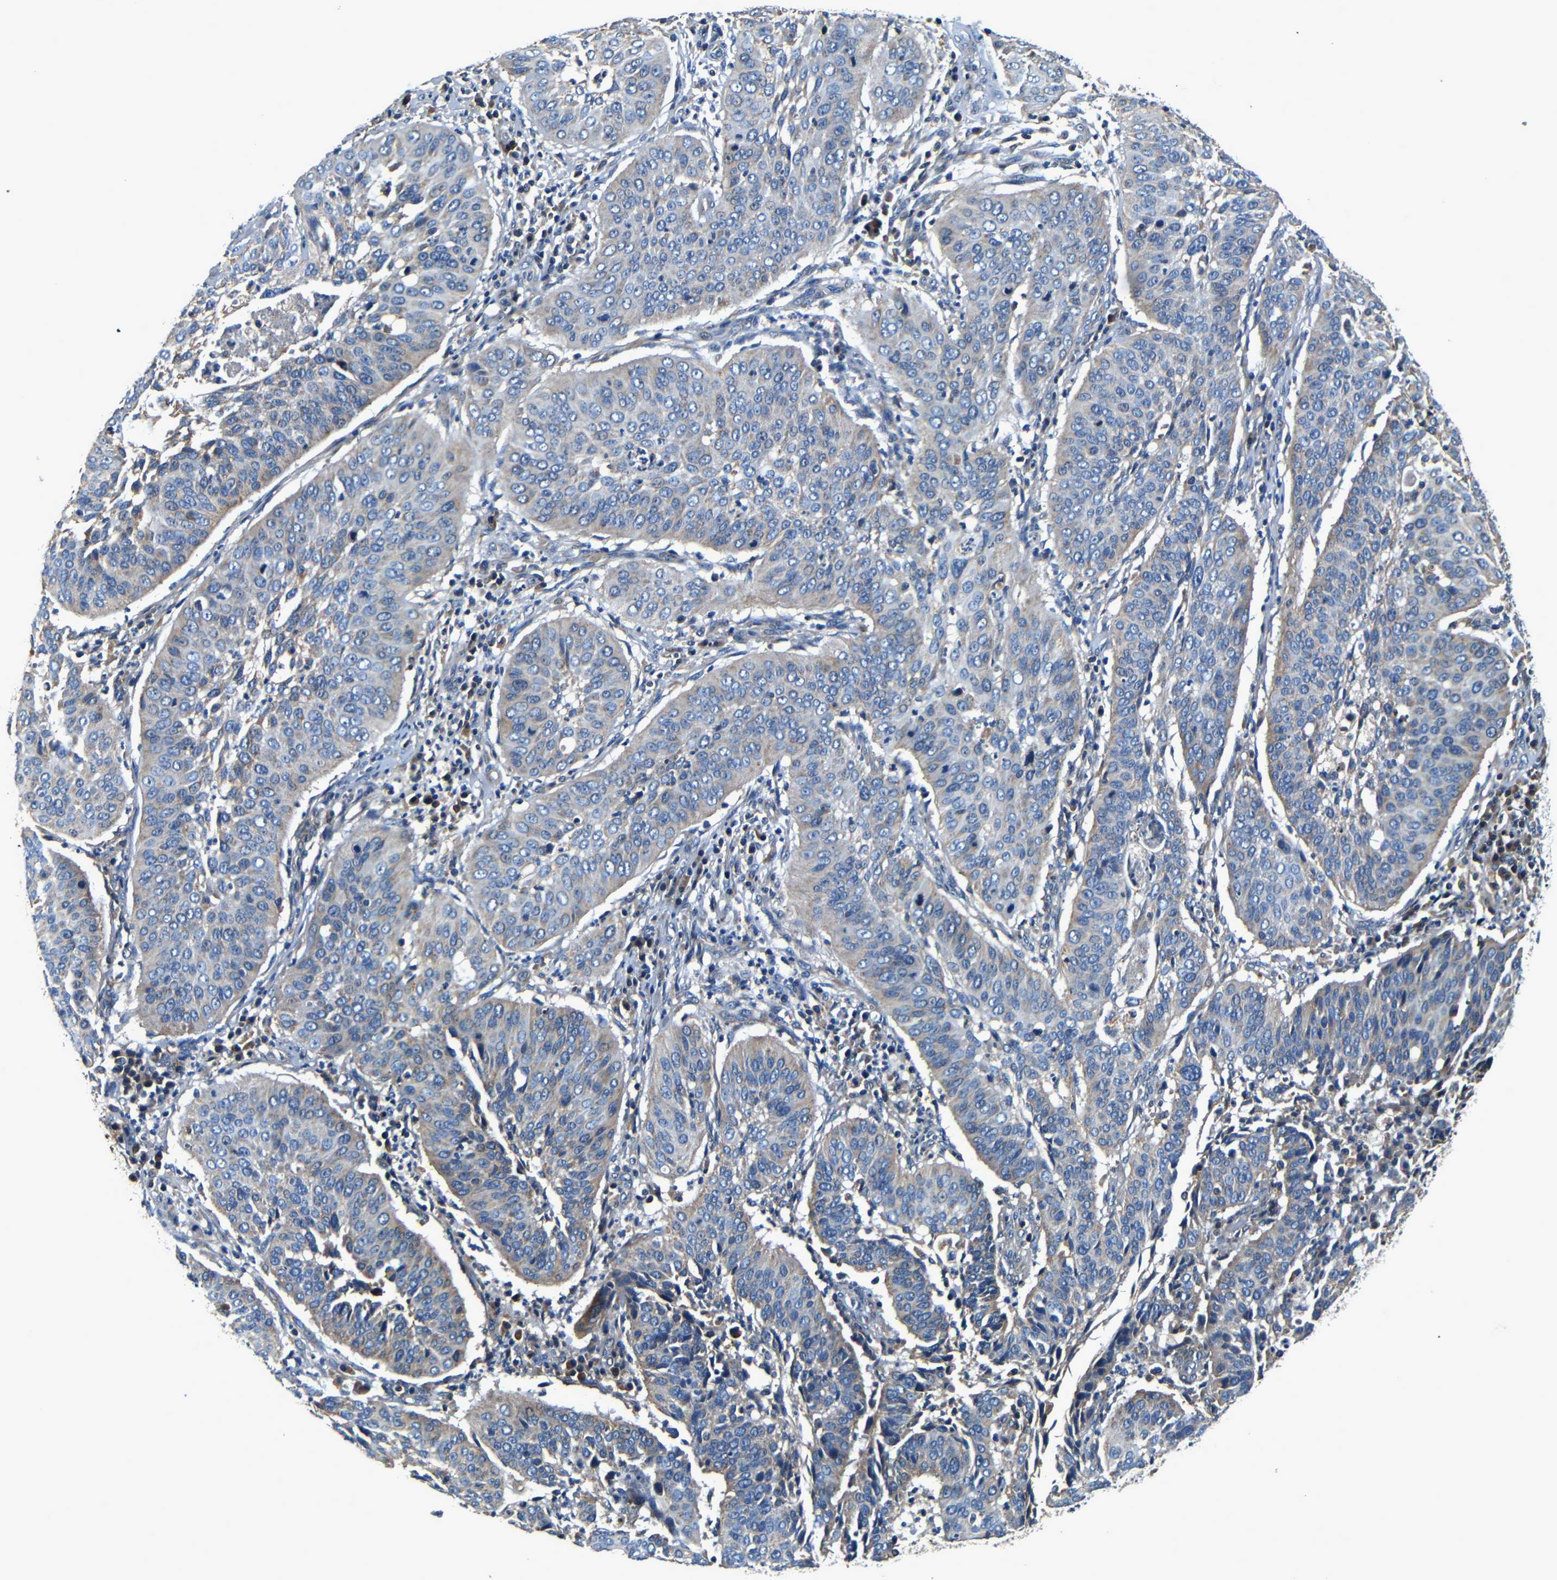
{"staining": {"intensity": "weak", "quantity": "<25%", "location": "cytoplasmic/membranous"}, "tissue": "cervical cancer", "cell_type": "Tumor cells", "image_type": "cancer", "snomed": [{"axis": "morphology", "description": "Normal tissue, NOS"}, {"axis": "morphology", "description": "Squamous cell carcinoma, NOS"}, {"axis": "topography", "description": "Cervix"}], "caption": "Tumor cells are negative for protein expression in human cervical cancer (squamous cell carcinoma).", "gene": "MTX1", "patient": {"sex": "female", "age": 39}}